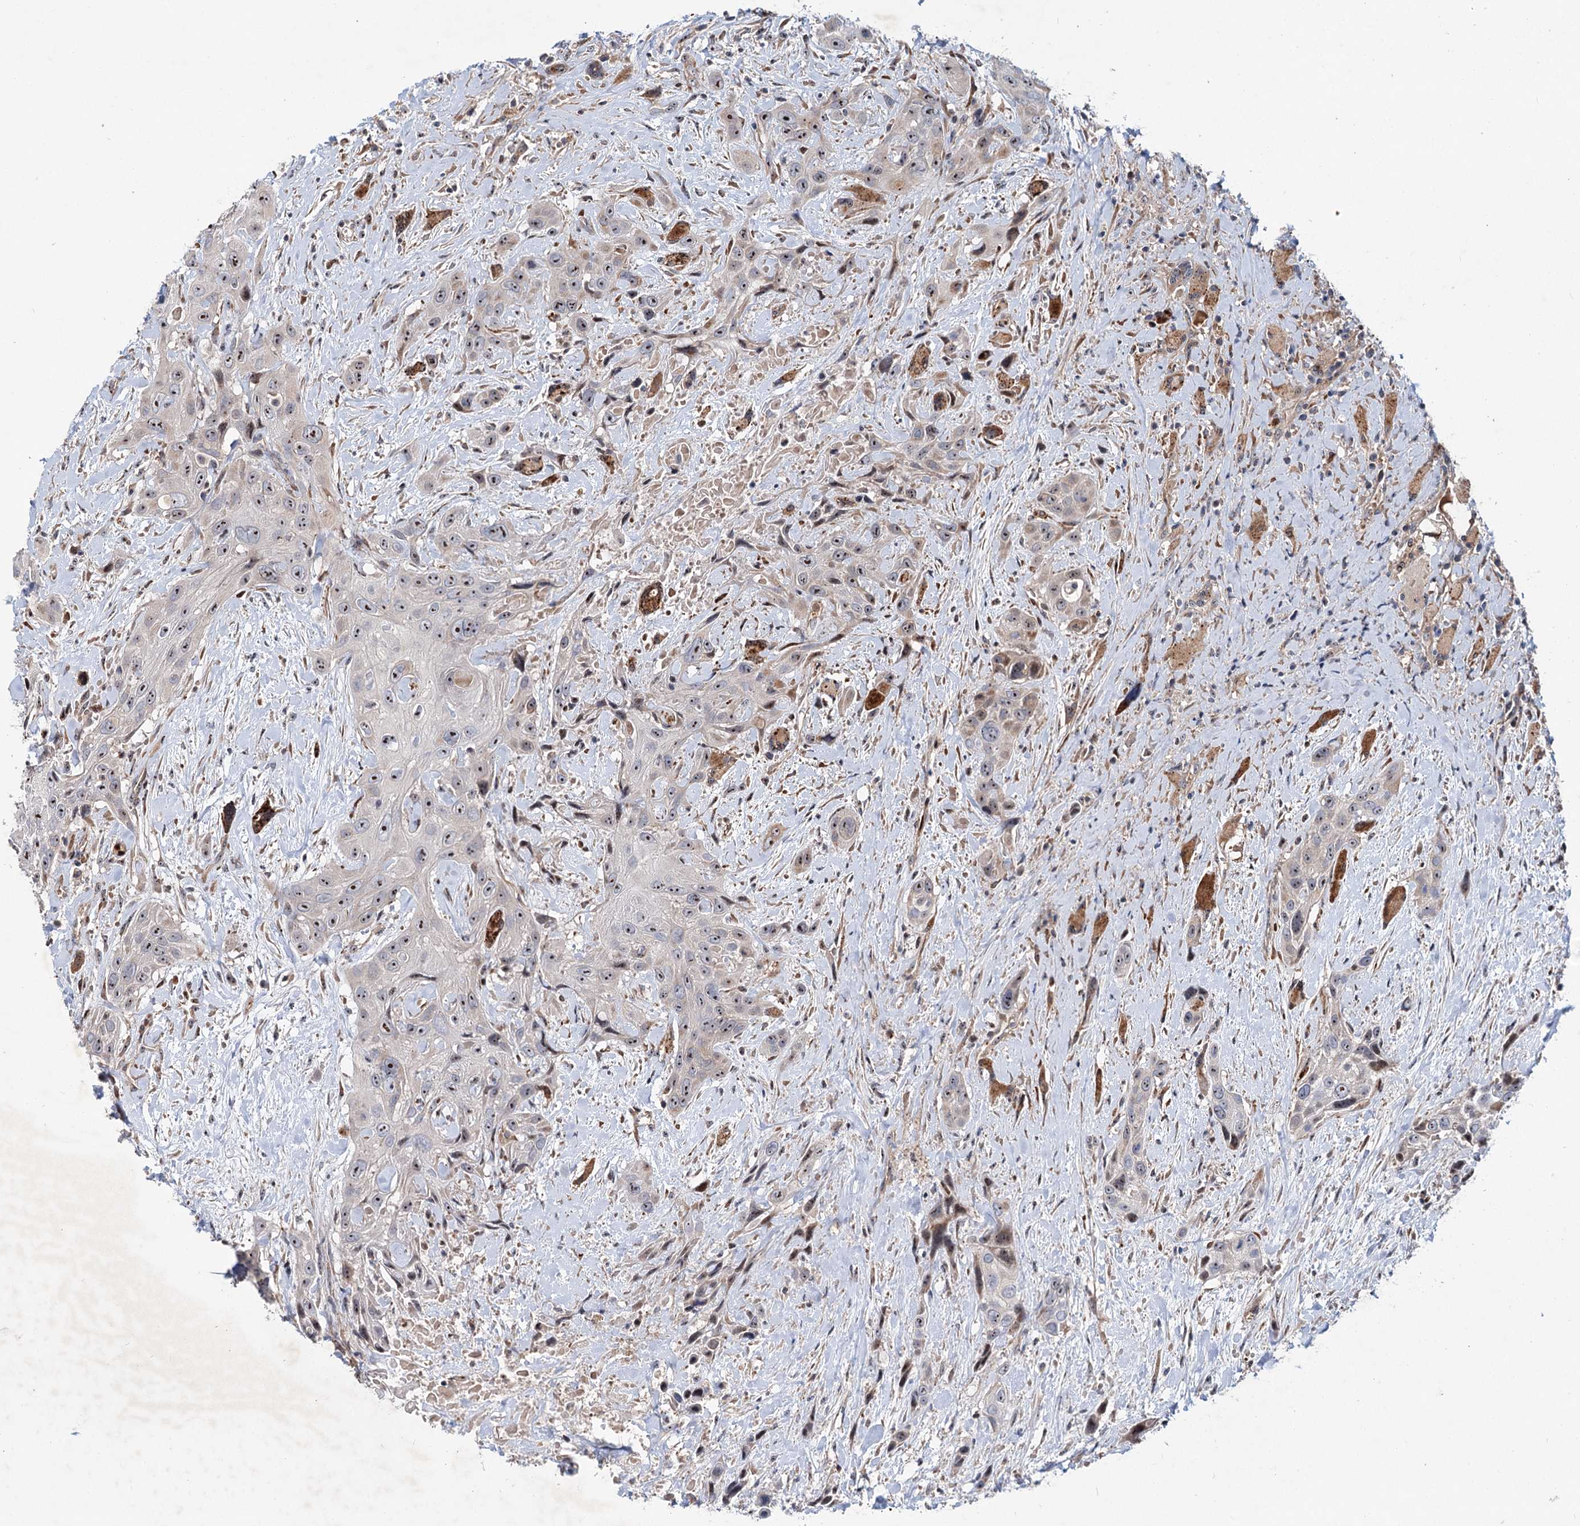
{"staining": {"intensity": "moderate", "quantity": ">75%", "location": "nuclear"}, "tissue": "head and neck cancer", "cell_type": "Tumor cells", "image_type": "cancer", "snomed": [{"axis": "morphology", "description": "Squamous cell carcinoma, NOS"}, {"axis": "topography", "description": "Head-Neck"}], "caption": "DAB immunohistochemical staining of head and neck squamous cell carcinoma exhibits moderate nuclear protein staining in about >75% of tumor cells.", "gene": "PTDSS2", "patient": {"sex": "male", "age": 81}}